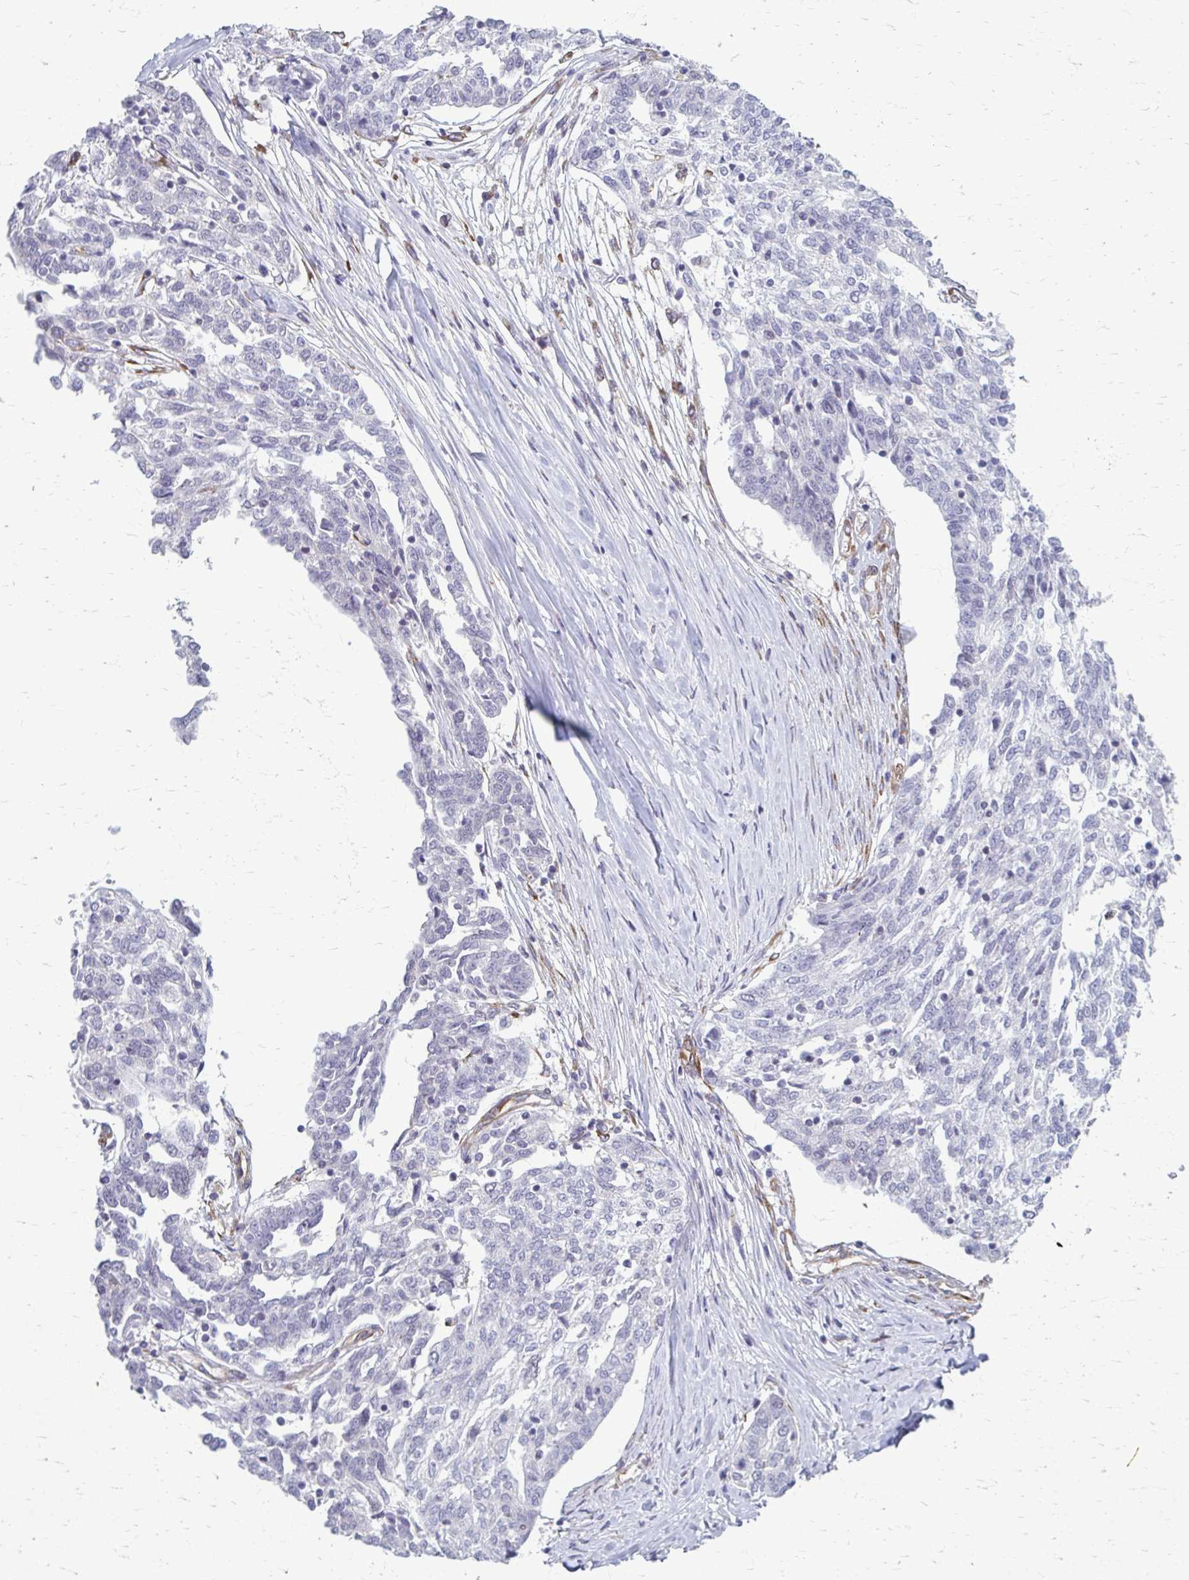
{"staining": {"intensity": "negative", "quantity": "none", "location": "none"}, "tissue": "ovarian cancer", "cell_type": "Tumor cells", "image_type": "cancer", "snomed": [{"axis": "morphology", "description": "Cystadenocarcinoma, serous, NOS"}, {"axis": "topography", "description": "Ovary"}], "caption": "Histopathology image shows no protein expression in tumor cells of serous cystadenocarcinoma (ovarian) tissue.", "gene": "DEPP1", "patient": {"sex": "female", "age": 67}}